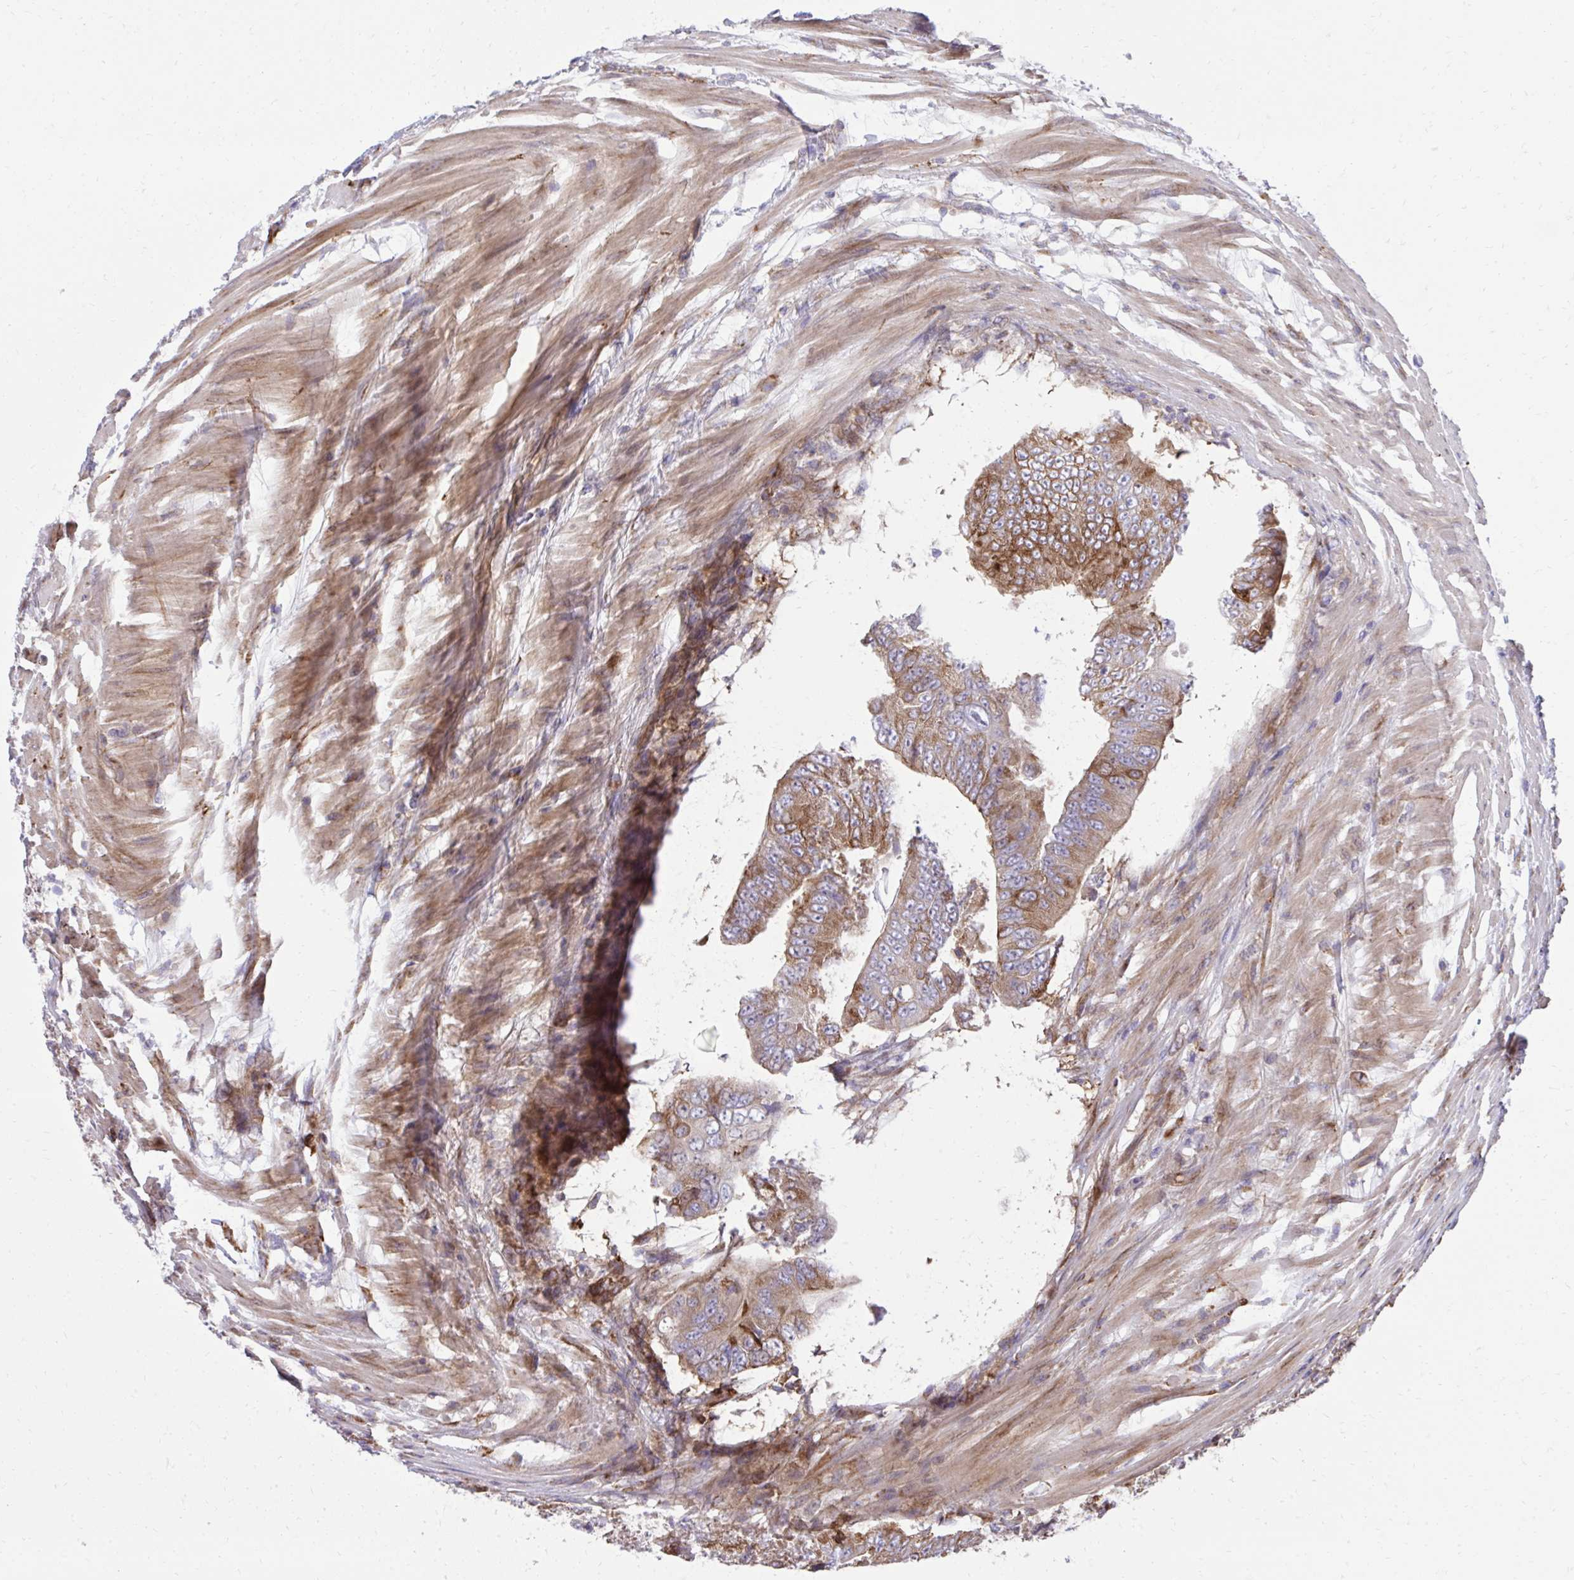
{"staining": {"intensity": "moderate", "quantity": ">75%", "location": "cytoplasmic/membranous"}, "tissue": "colorectal cancer", "cell_type": "Tumor cells", "image_type": "cancer", "snomed": [{"axis": "morphology", "description": "Adenocarcinoma, NOS"}, {"axis": "topography", "description": "Colon"}], "caption": "This is an image of IHC staining of colorectal cancer, which shows moderate staining in the cytoplasmic/membranous of tumor cells.", "gene": "NMNAT3", "patient": {"sex": "female", "age": 48}}